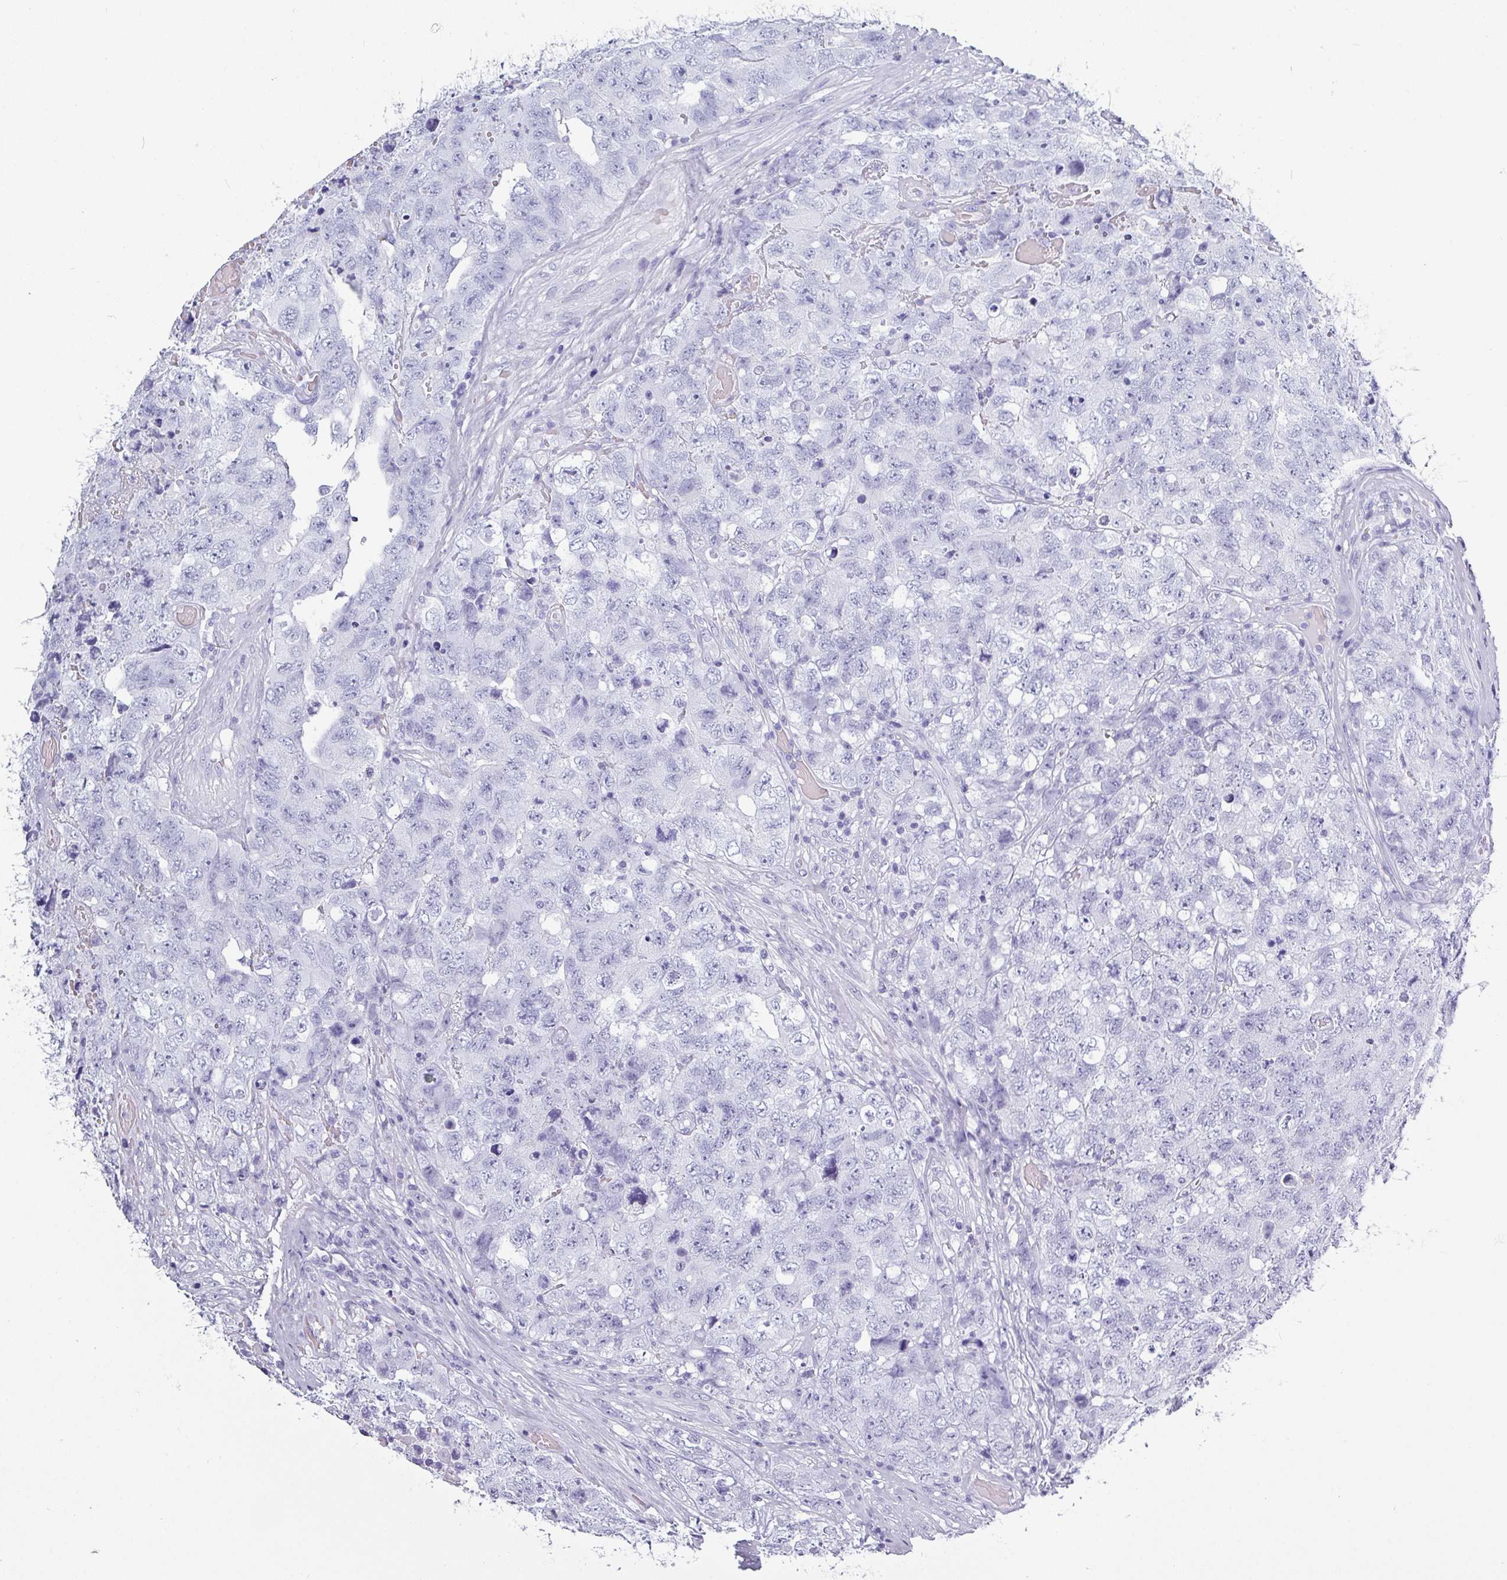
{"staining": {"intensity": "negative", "quantity": "none", "location": "none"}, "tissue": "testis cancer", "cell_type": "Tumor cells", "image_type": "cancer", "snomed": [{"axis": "morphology", "description": "Carcinoma, Embryonal, NOS"}, {"axis": "topography", "description": "Testis"}], "caption": "This is an IHC photomicrograph of testis embryonal carcinoma. There is no positivity in tumor cells.", "gene": "CRYBB2", "patient": {"sex": "male", "age": 31}}